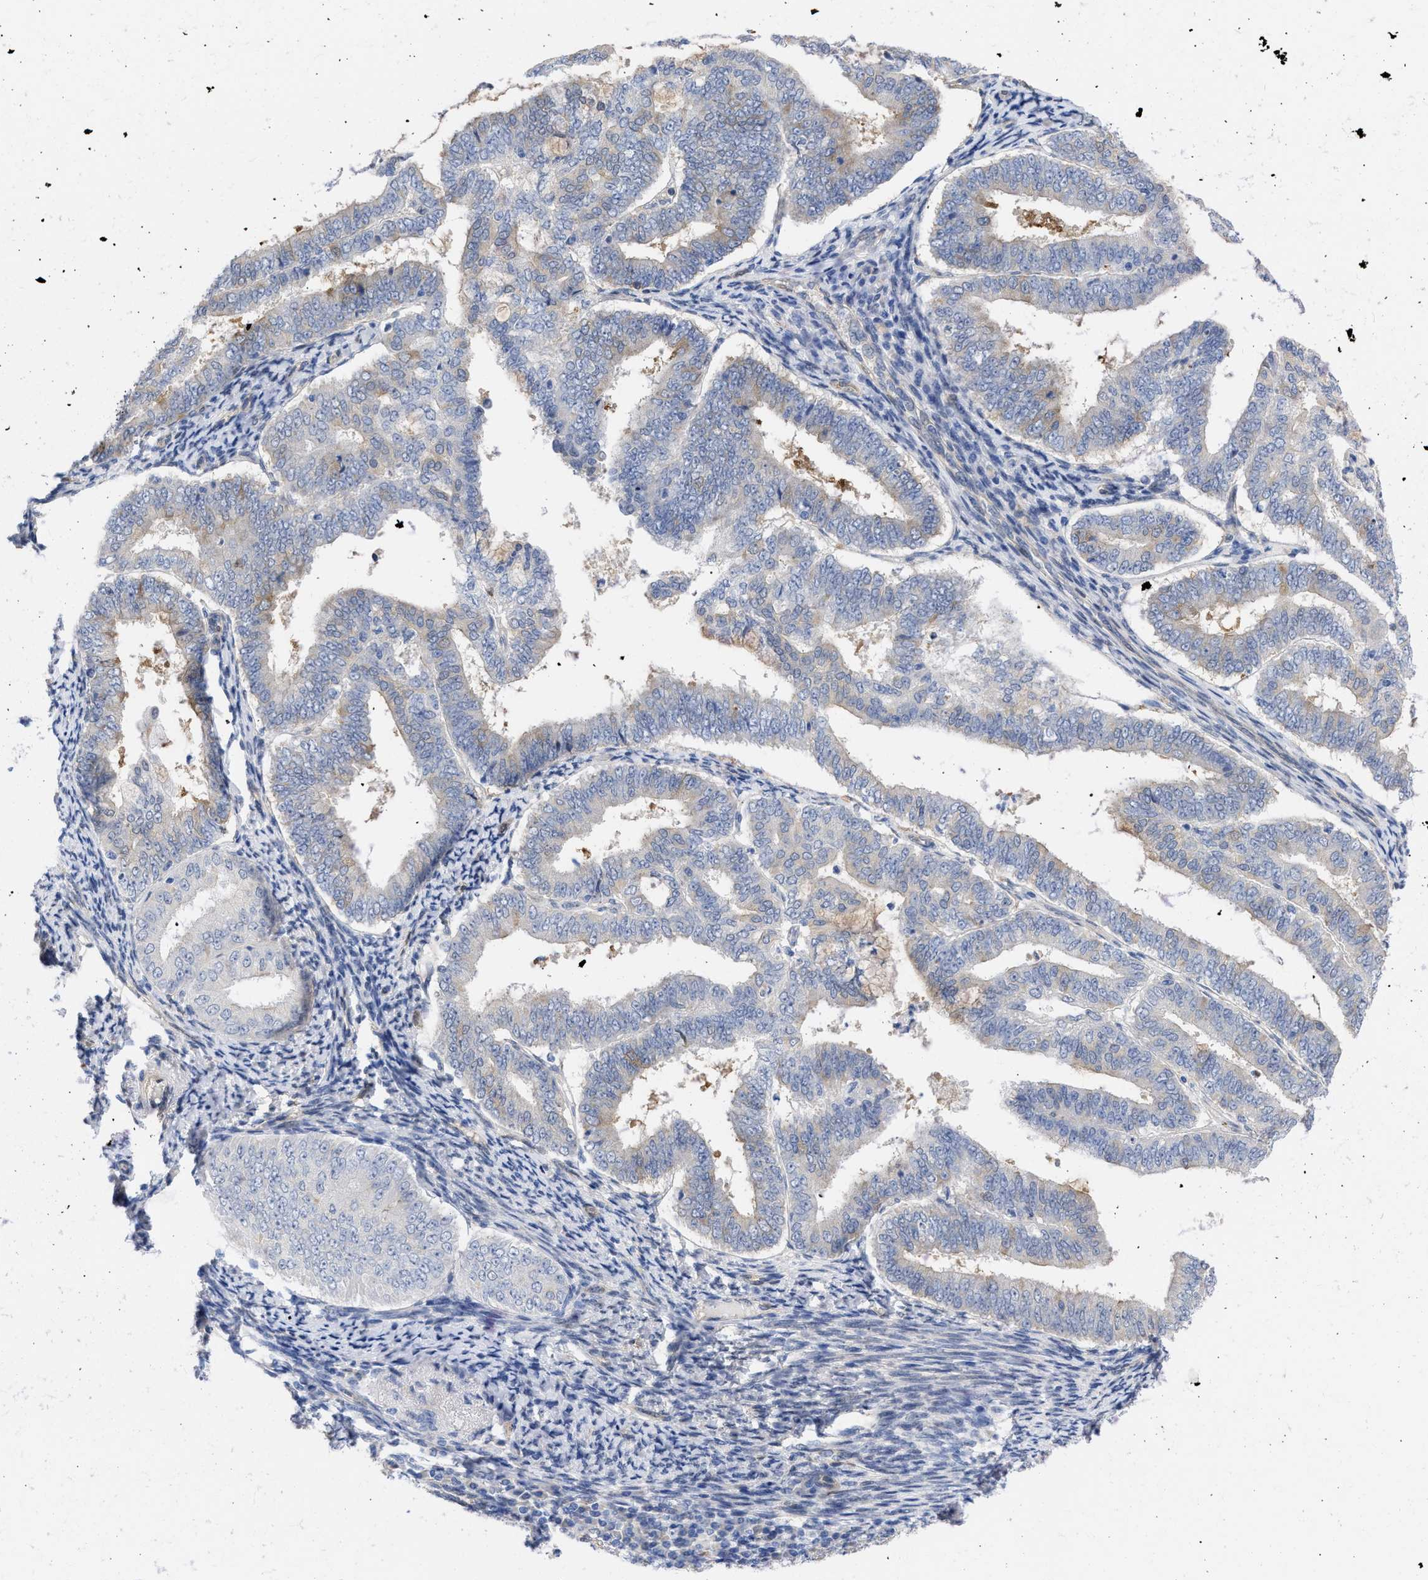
{"staining": {"intensity": "negative", "quantity": "none", "location": "none"}, "tissue": "endometrial cancer", "cell_type": "Tumor cells", "image_type": "cancer", "snomed": [{"axis": "morphology", "description": "Adenocarcinoma, NOS"}, {"axis": "topography", "description": "Endometrium"}], "caption": "Human endometrial adenocarcinoma stained for a protein using immunohistochemistry shows no expression in tumor cells.", "gene": "THRA", "patient": {"sex": "female", "age": 63}}